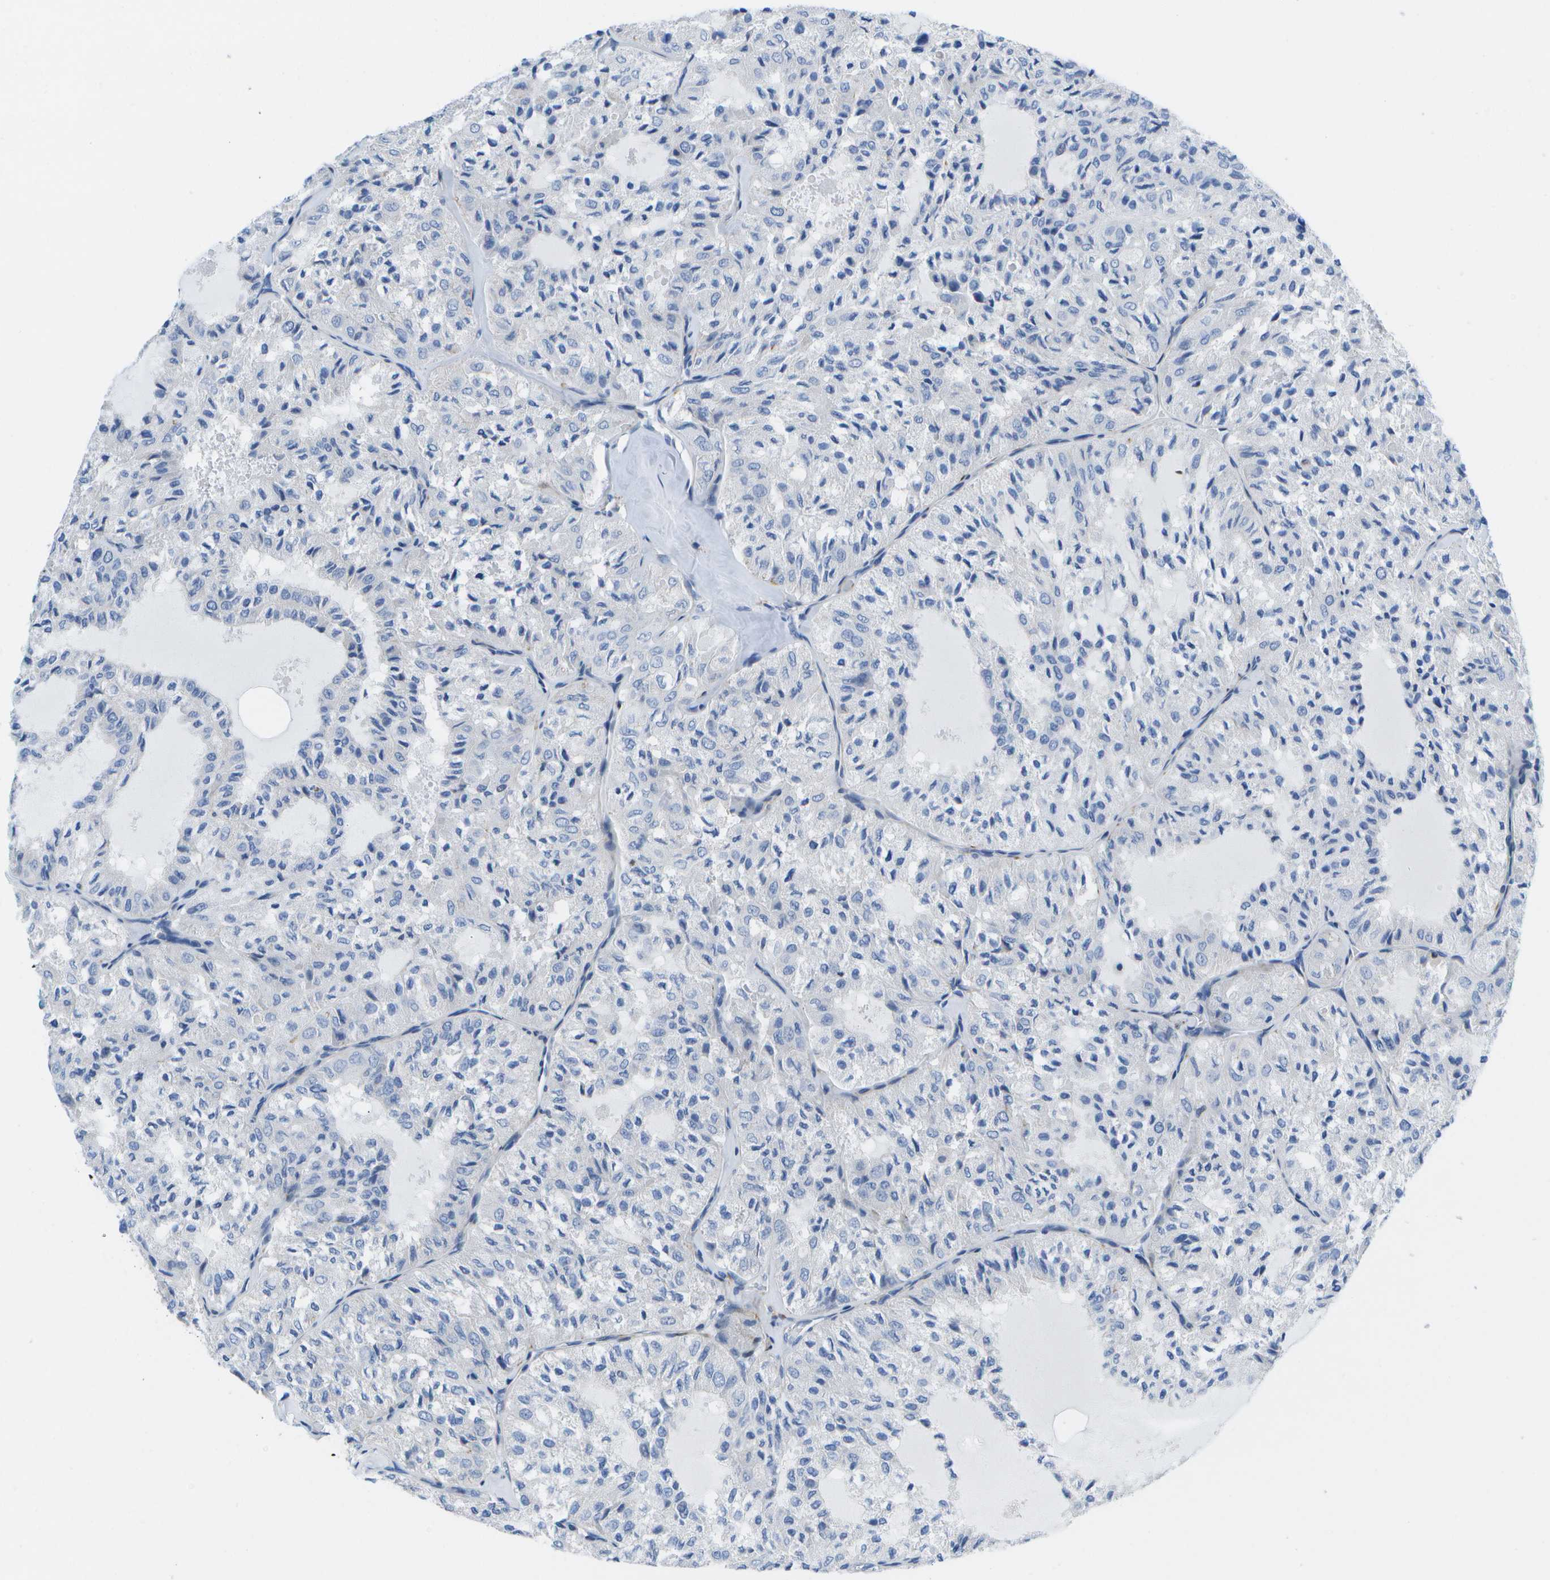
{"staining": {"intensity": "negative", "quantity": "none", "location": "none"}, "tissue": "thyroid cancer", "cell_type": "Tumor cells", "image_type": "cancer", "snomed": [{"axis": "morphology", "description": "Follicular adenoma carcinoma, NOS"}, {"axis": "topography", "description": "Thyroid gland"}], "caption": "Immunohistochemistry of human follicular adenoma carcinoma (thyroid) reveals no positivity in tumor cells.", "gene": "ADGRG6", "patient": {"sex": "male", "age": 75}}